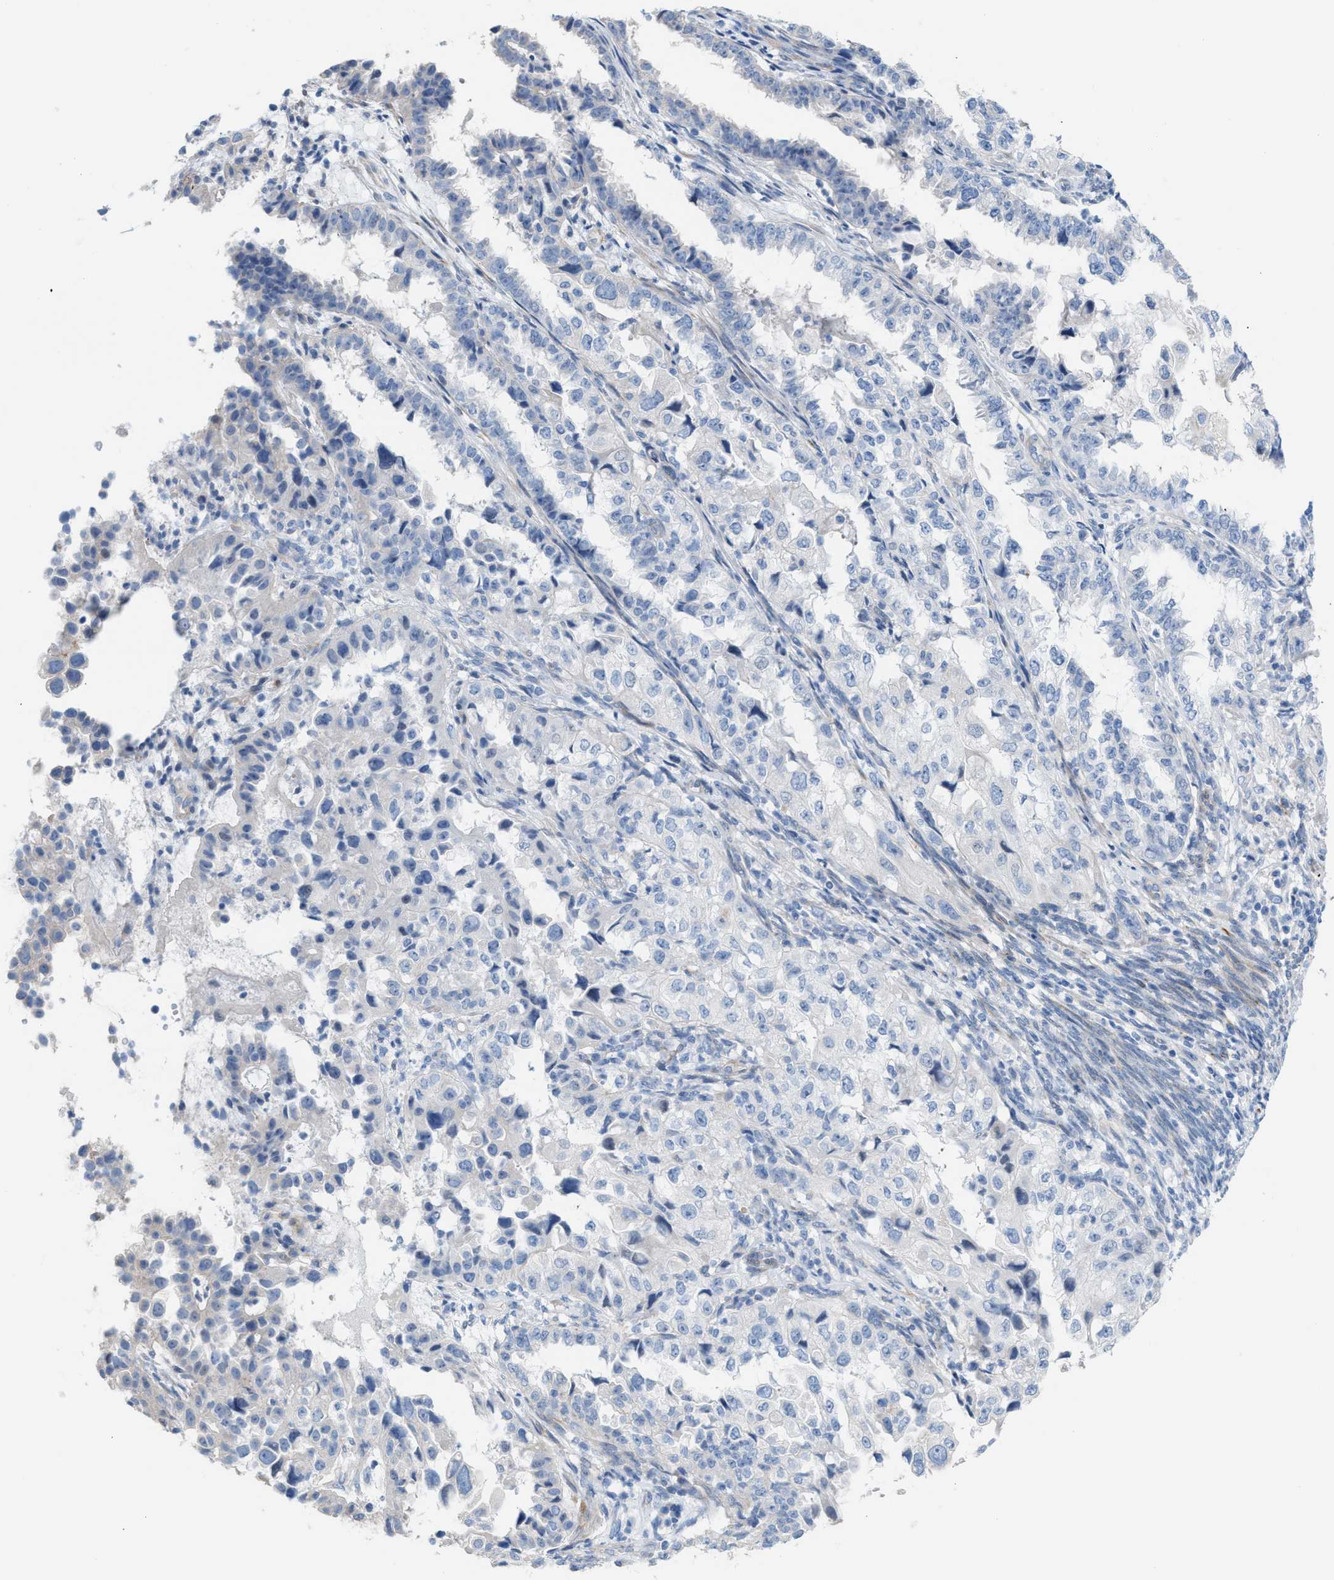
{"staining": {"intensity": "negative", "quantity": "none", "location": "none"}, "tissue": "endometrial cancer", "cell_type": "Tumor cells", "image_type": "cancer", "snomed": [{"axis": "morphology", "description": "Adenocarcinoma, NOS"}, {"axis": "topography", "description": "Endometrium"}], "caption": "Immunohistochemistry image of neoplastic tissue: adenocarcinoma (endometrial) stained with DAB (3,3'-diaminobenzidine) demonstrates no significant protein expression in tumor cells.", "gene": "MPP3", "patient": {"sex": "female", "age": 85}}